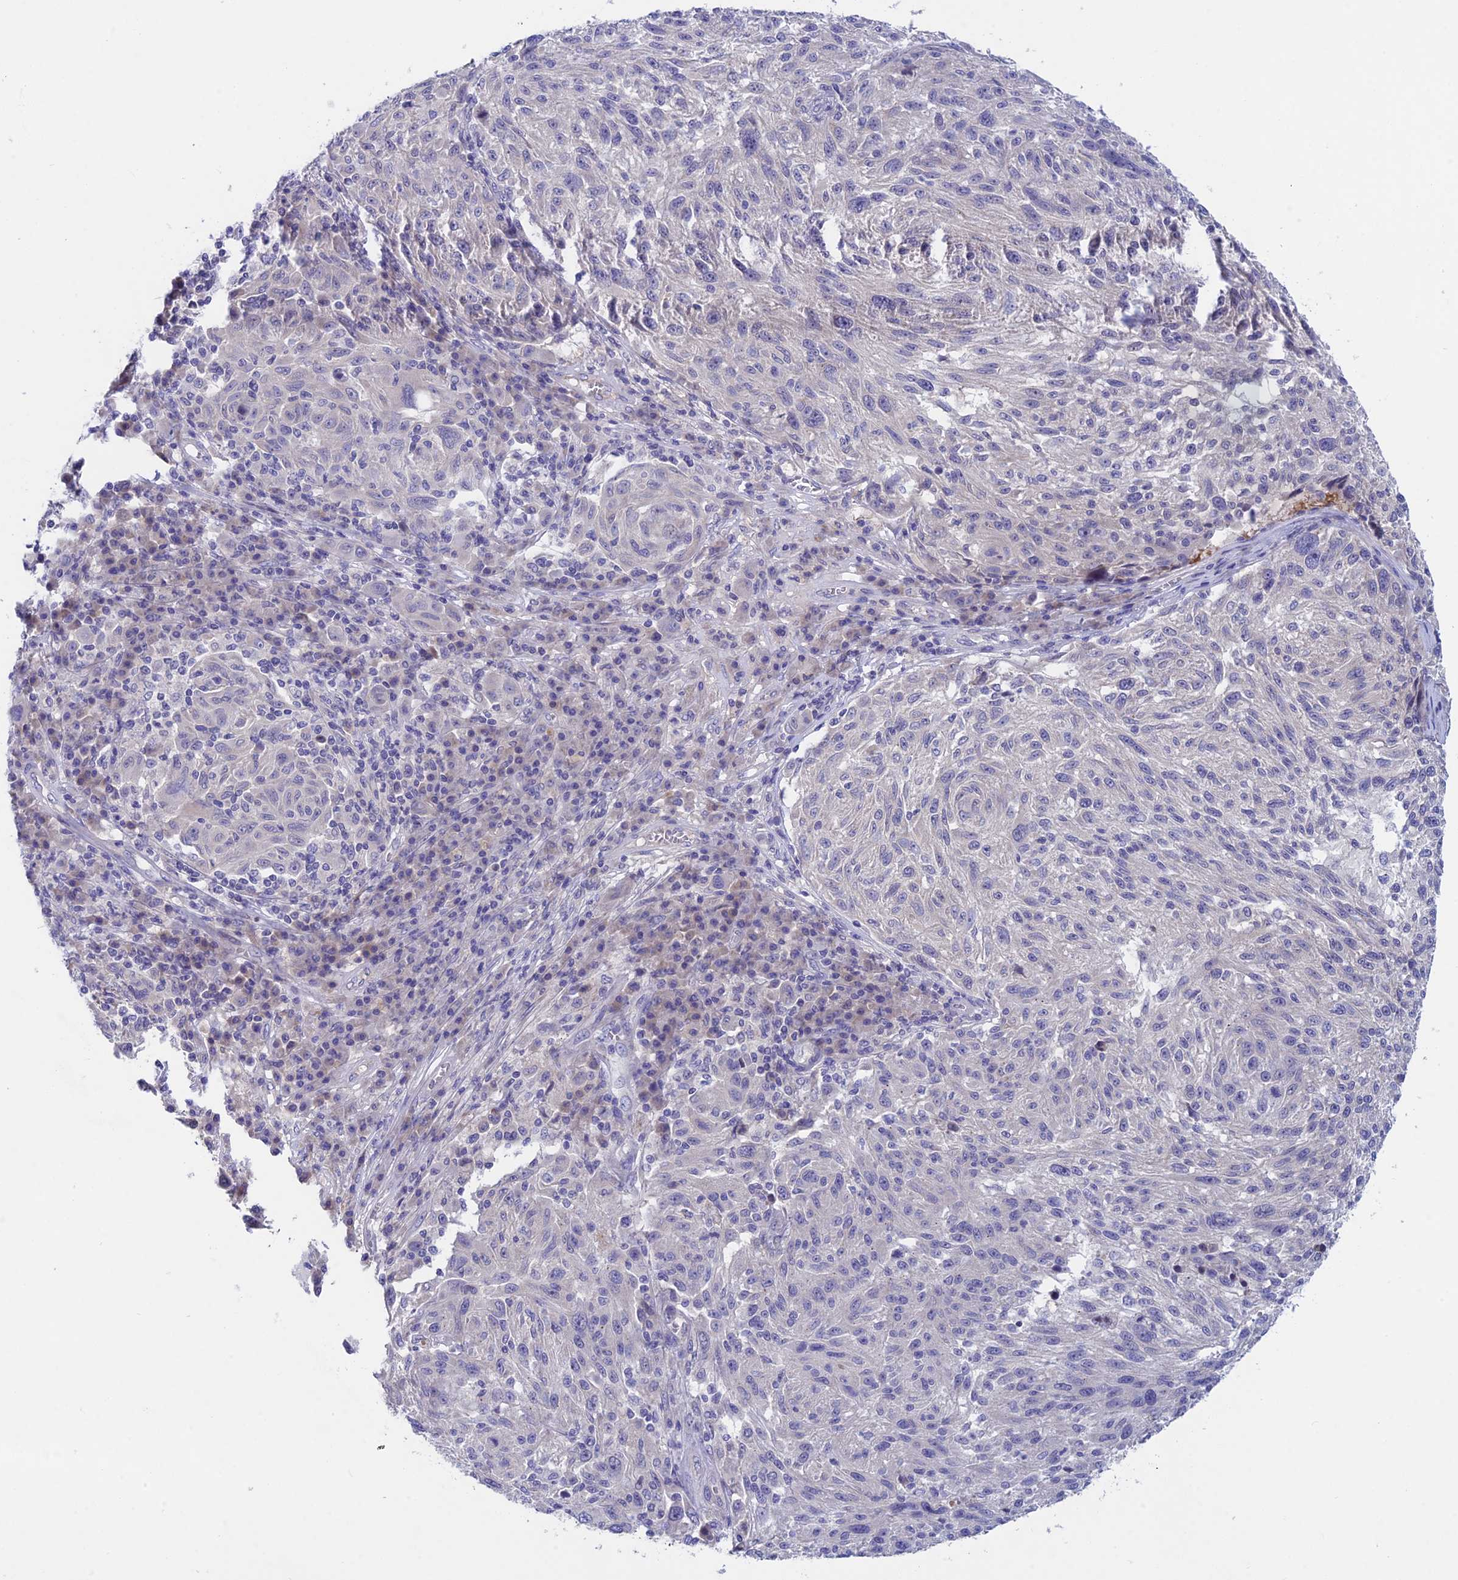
{"staining": {"intensity": "negative", "quantity": "none", "location": "none"}, "tissue": "melanoma", "cell_type": "Tumor cells", "image_type": "cancer", "snomed": [{"axis": "morphology", "description": "Malignant melanoma, NOS"}, {"axis": "topography", "description": "Skin"}], "caption": "DAB (3,3'-diaminobenzidine) immunohistochemical staining of human malignant melanoma exhibits no significant staining in tumor cells.", "gene": "XPO7", "patient": {"sex": "male", "age": 53}}